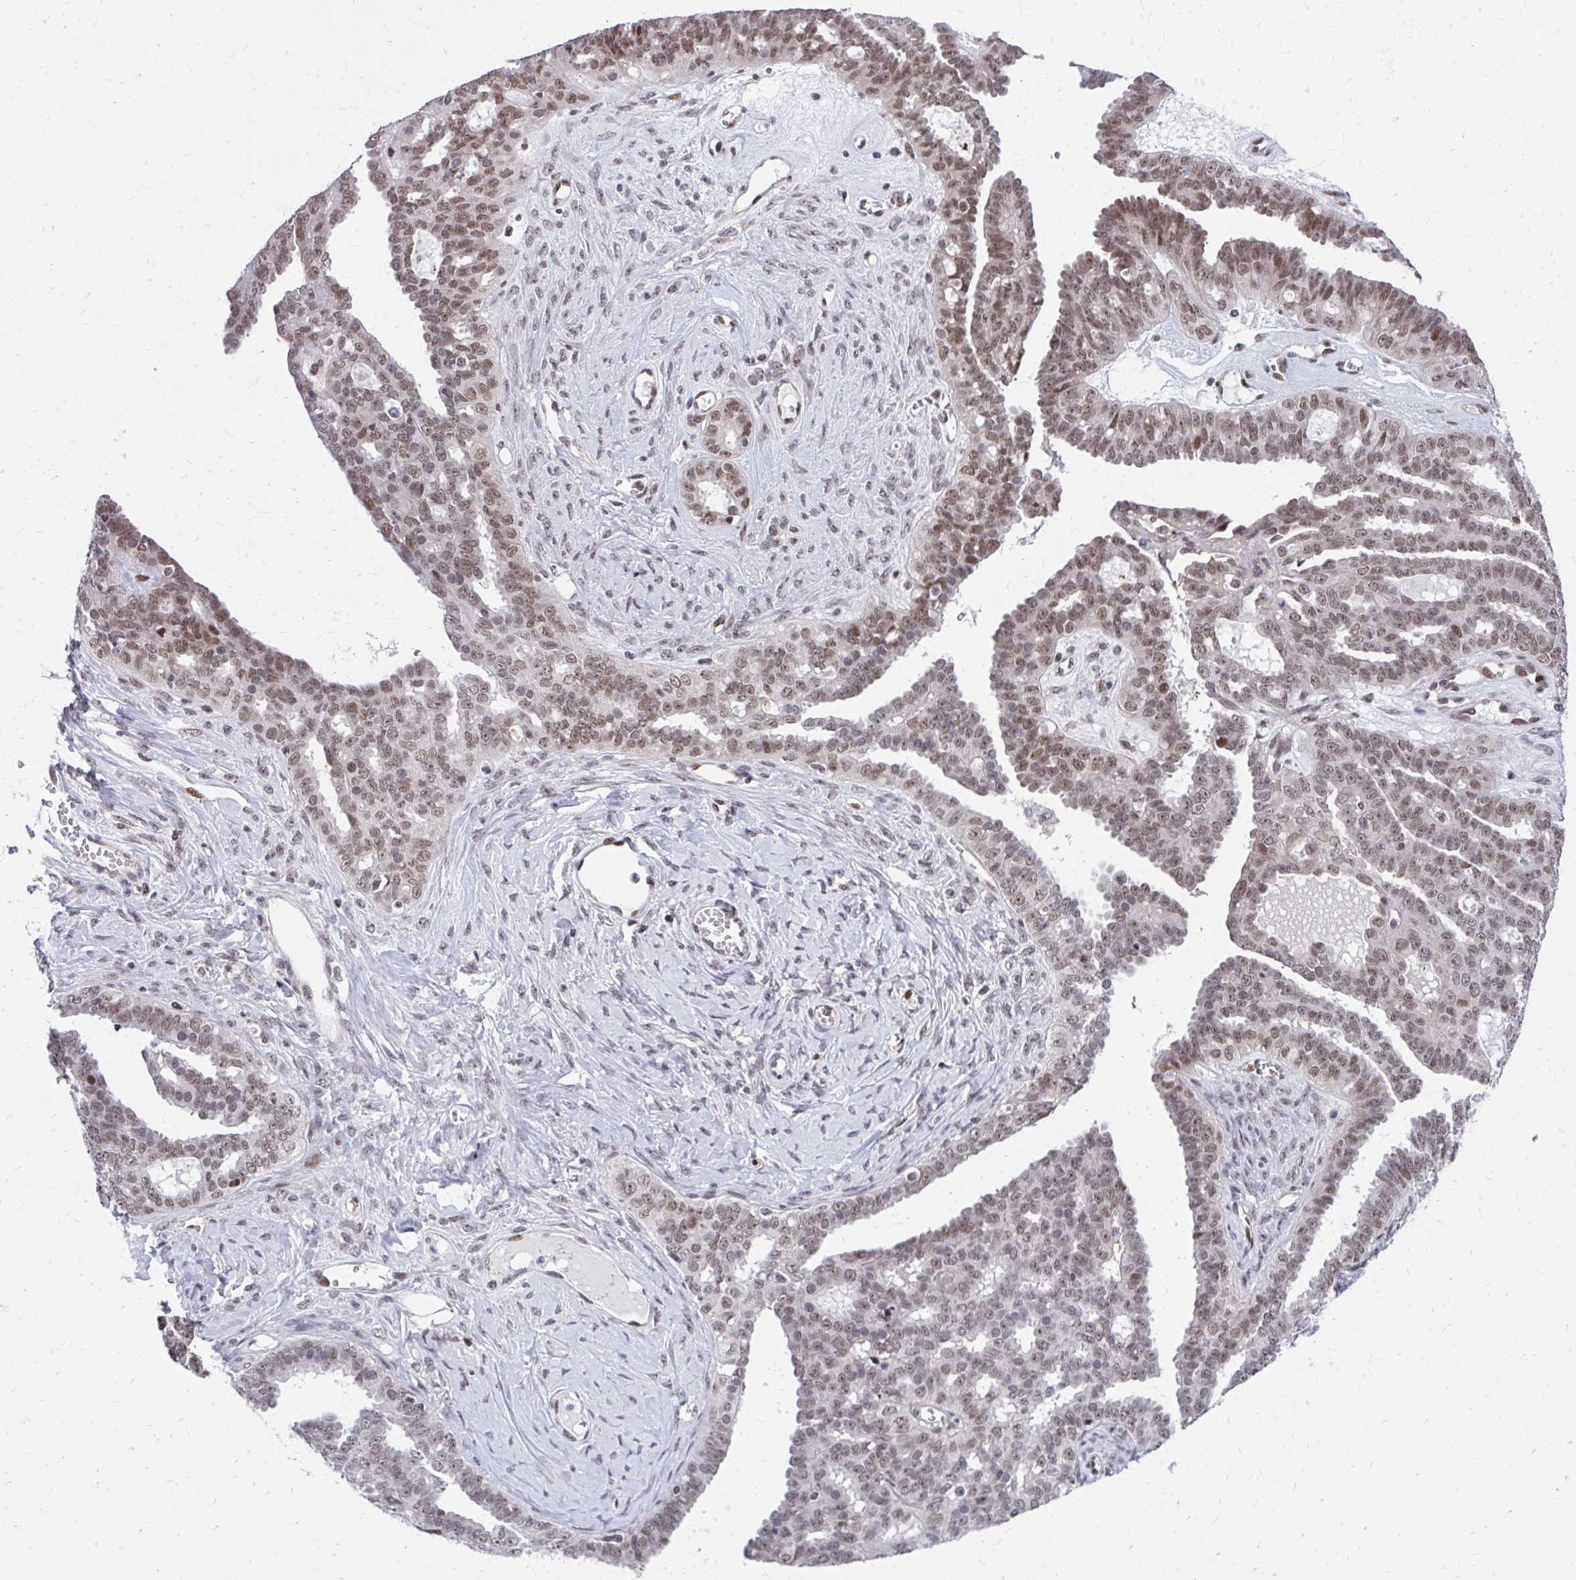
{"staining": {"intensity": "moderate", "quantity": ">75%", "location": "nuclear"}, "tissue": "ovarian cancer", "cell_type": "Tumor cells", "image_type": "cancer", "snomed": [{"axis": "morphology", "description": "Cystadenocarcinoma, serous, NOS"}, {"axis": "topography", "description": "Ovary"}], "caption": "An image showing moderate nuclear staining in about >75% of tumor cells in ovarian cancer, as visualized by brown immunohistochemical staining.", "gene": "HOXA4", "patient": {"sex": "female", "age": 71}}